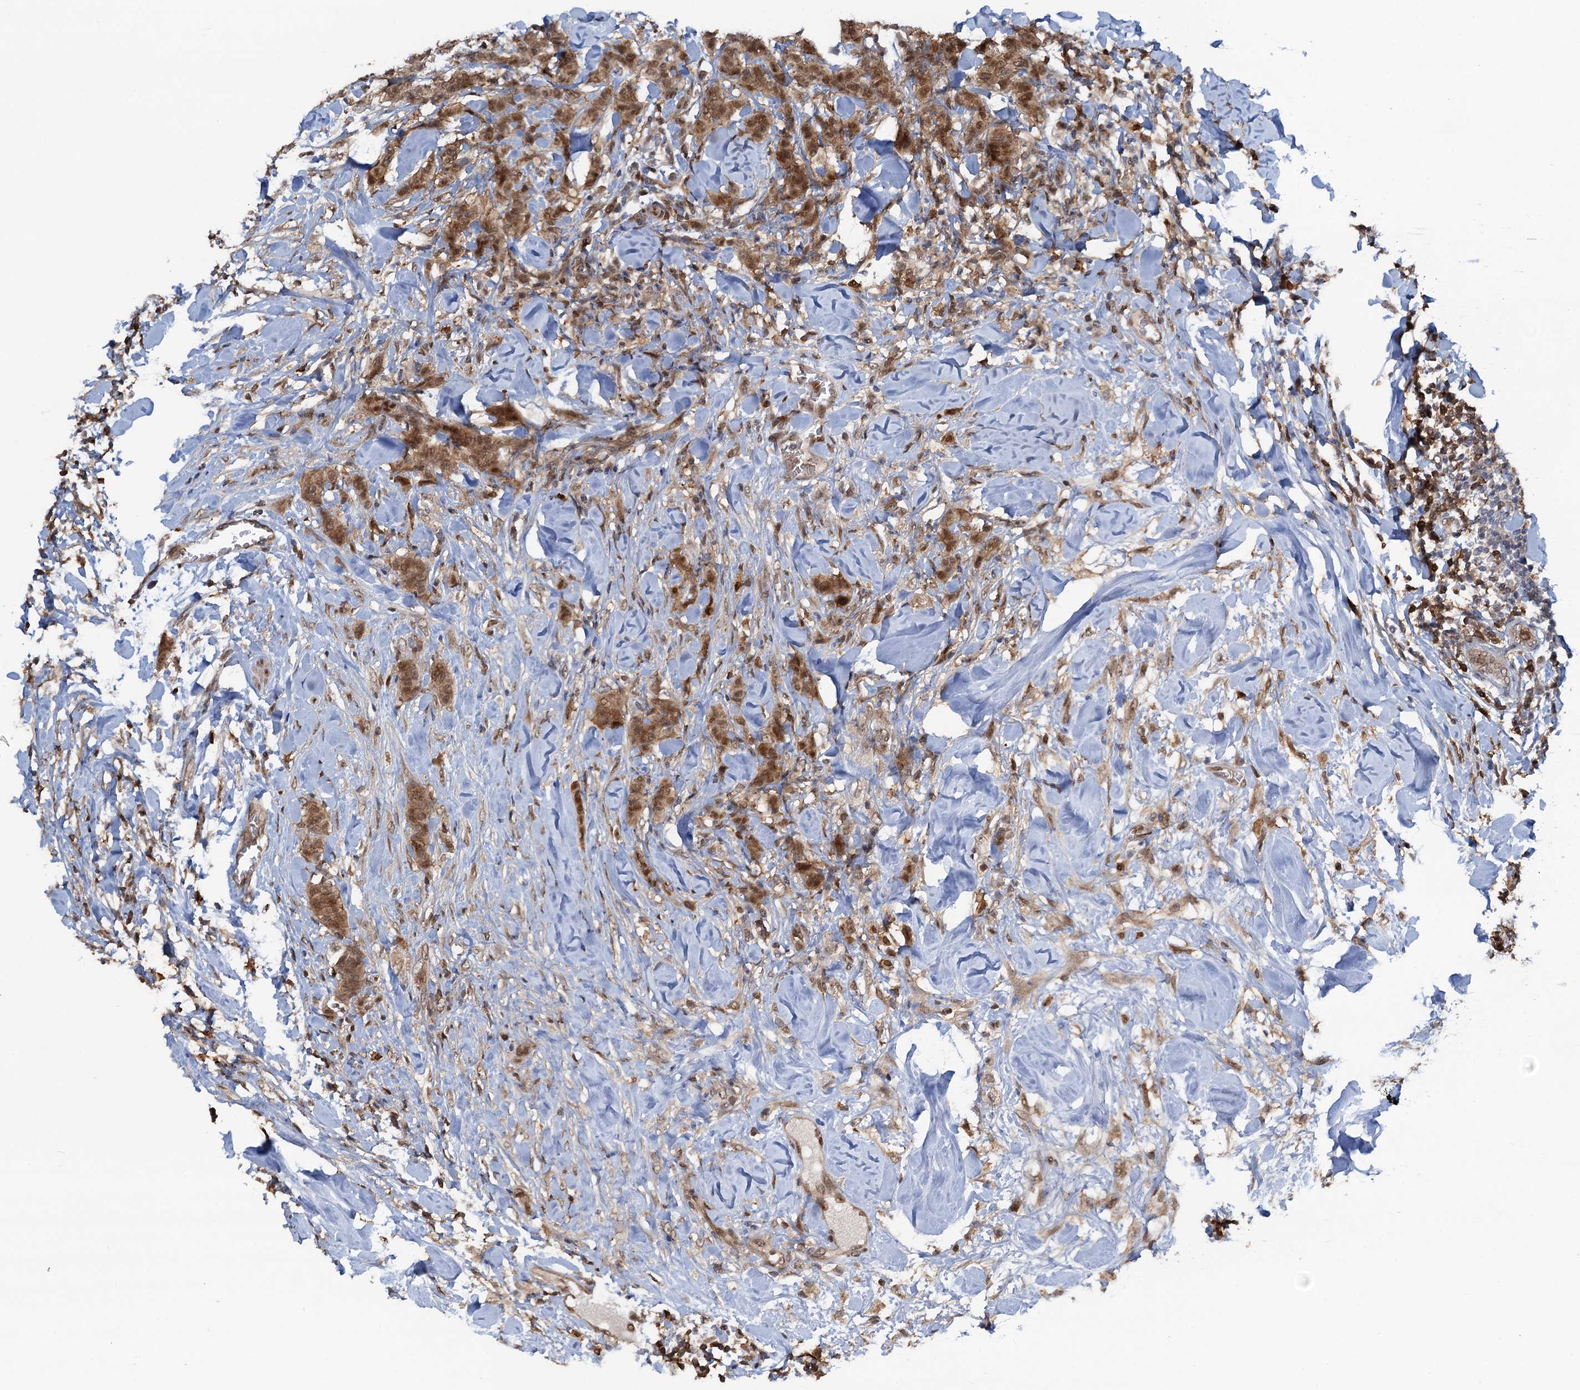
{"staining": {"intensity": "moderate", "quantity": ">75%", "location": "cytoplasmic/membranous,nuclear"}, "tissue": "breast cancer", "cell_type": "Tumor cells", "image_type": "cancer", "snomed": [{"axis": "morphology", "description": "Duct carcinoma"}, {"axis": "topography", "description": "Breast"}], "caption": "DAB (3,3'-diaminobenzidine) immunohistochemical staining of human breast cancer (infiltrating ductal carcinoma) displays moderate cytoplasmic/membranous and nuclear protein expression in approximately >75% of tumor cells.", "gene": "ZNF609", "patient": {"sex": "female", "age": 40}}